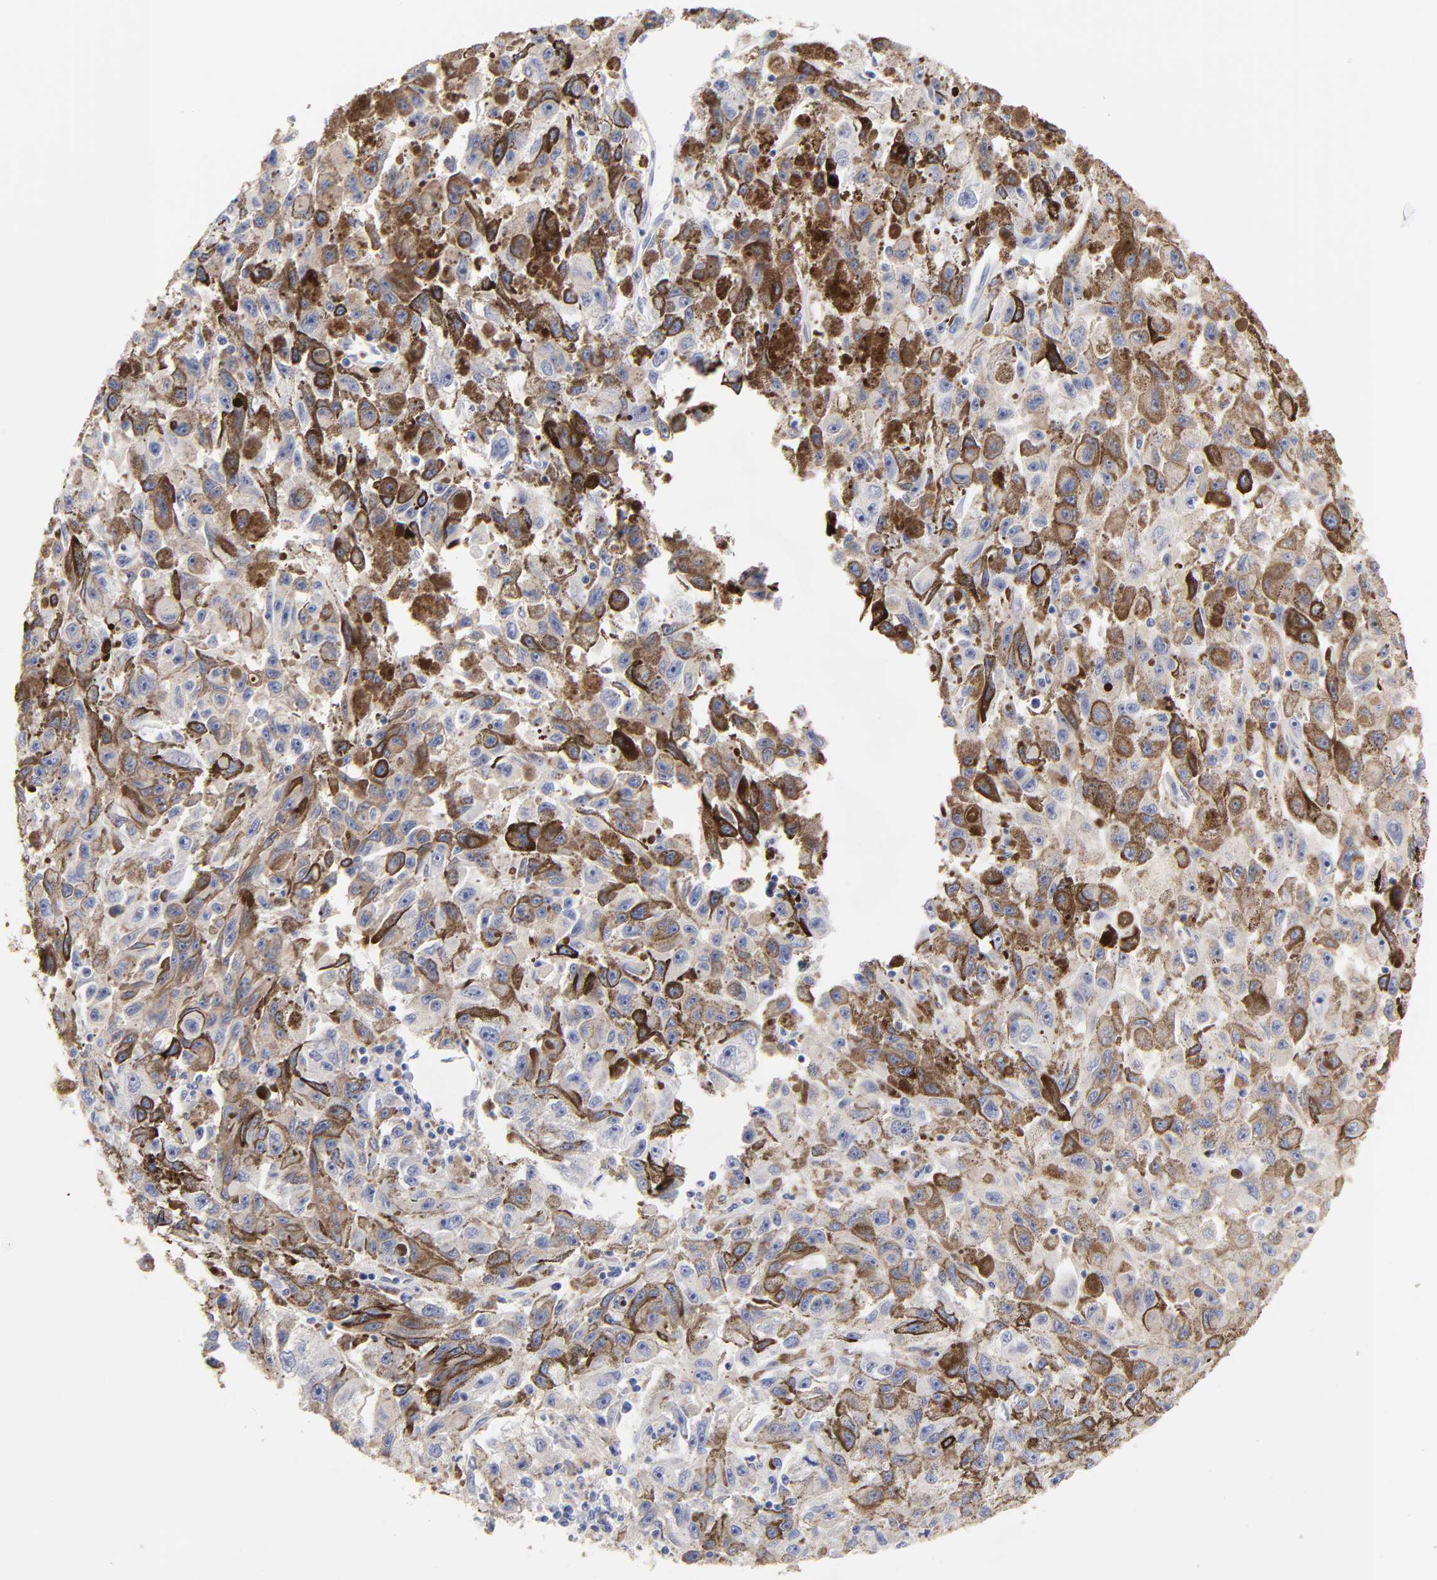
{"staining": {"intensity": "negative", "quantity": "none", "location": "none"}, "tissue": "melanoma", "cell_type": "Tumor cells", "image_type": "cancer", "snomed": [{"axis": "morphology", "description": "Malignant melanoma, NOS"}, {"axis": "topography", "description": "Skin"}], "caption": "DAB immunohistochemical staining of melanoma displays no significant staining in tumor cells. Nuclei are stained in blue.", "gene": "FBXO10", "patient": {"sex": "female", "age": 104}}